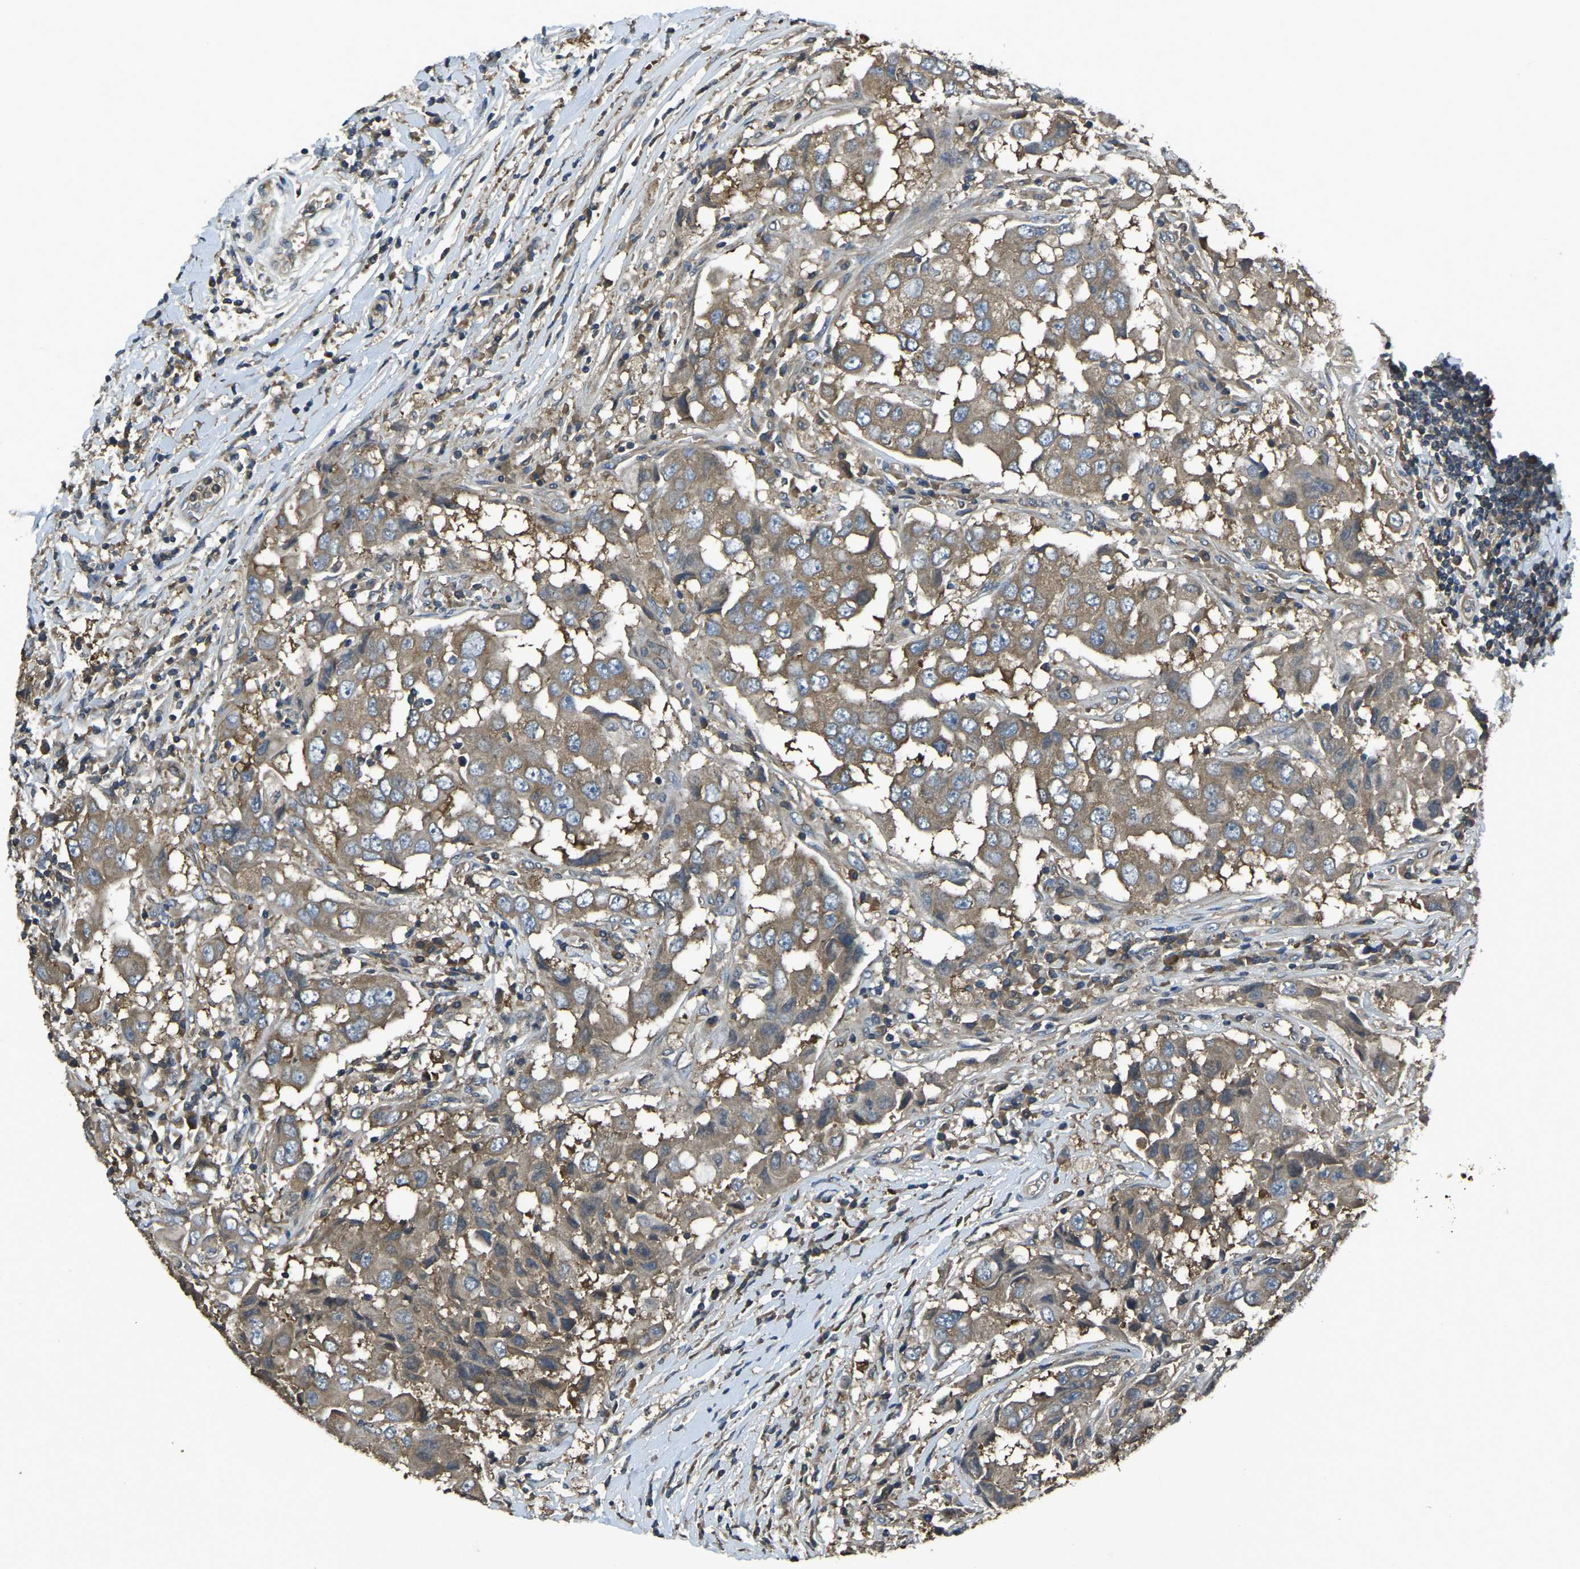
{"staining": {"intensity": "moderate", "quantity": ">75%", "location": "cytoplasmic/membranous"}, "tissue": "breast cancer", "cell_type": "Tumor cells", "image_type": "cancer", "snomed": [{"axis": "morphology", "description": "Duct carcinoma"}, {"axis": "topography", "description": "Breast"}], "caption": "IHC staining of breast cancer (intraductal carcinoma), which reveals medium levels of moderate cytoplasmic/membranous positivity in about >75% of tumor cells indicating moderate cytoplasmic/membranous protein positivity. The staining was performed using DAB (3,3'-diaminobenzidine) (brown) for protein detection and nuclei were counterstained in hematoxylin (blue).", "gene": "AIMP1", "patient": {"sex": "female", "age": 27}}